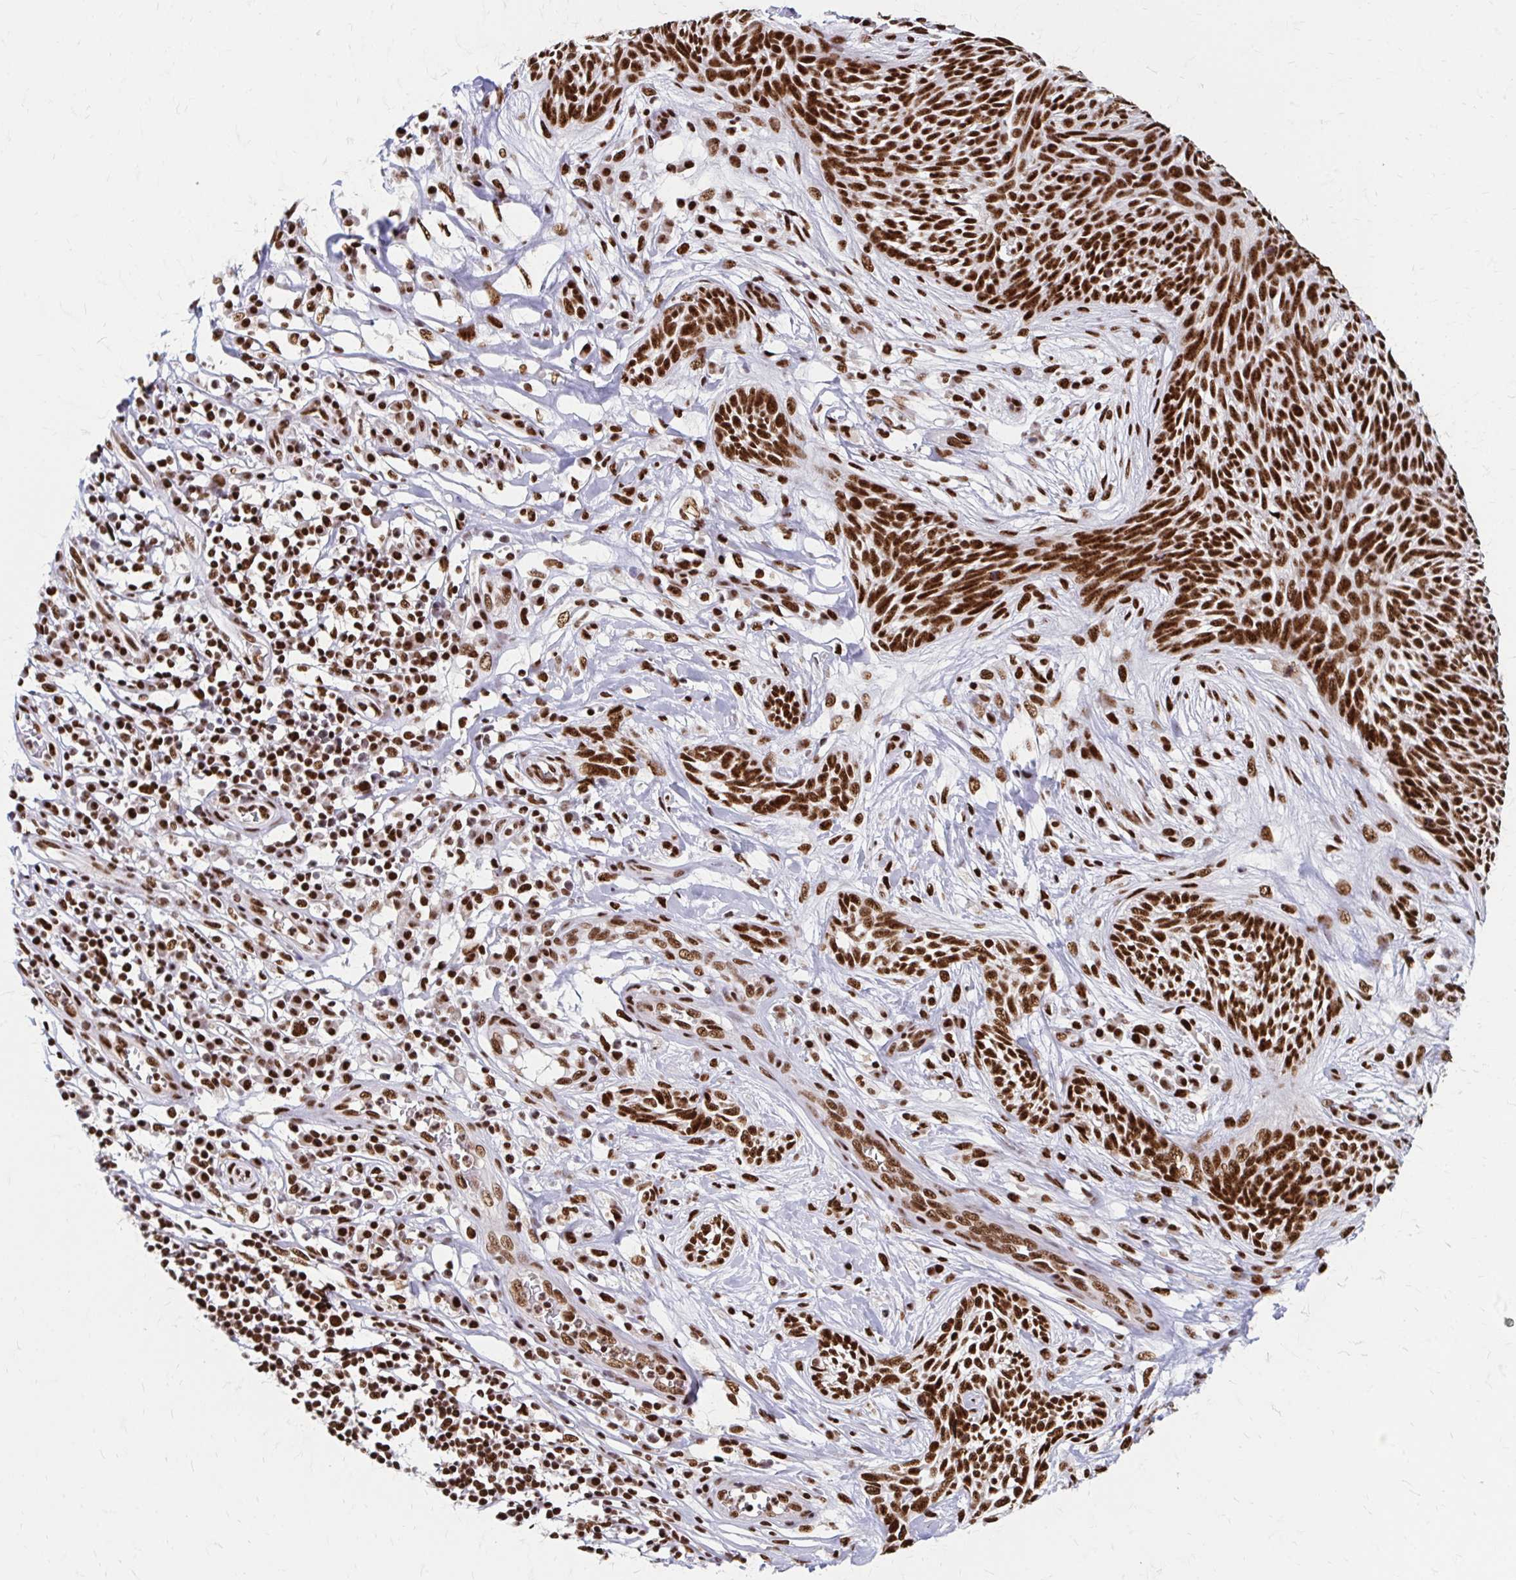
{"staining": {"intensity": "strong", "quantity": ">75%", "location": "nuclear"}, "tissue": "skin cancer", "cell_type": "Tumor cells", "image_type": "cancer", "snomed": [{"axis": "morphology", "description": "Basal cell carcinoma"}, {"axis": "topography", "description": "Skin"}, {"axis": "topography", "description": "Skin, foot"}], "caption": "Strong nuclear positivity is appreciated in approximately >75% of tumor cells in skin cancer (basal cell carcinoma).", "gene": "CNKSR3", "patient": {"sex": "female", "age": 86}}